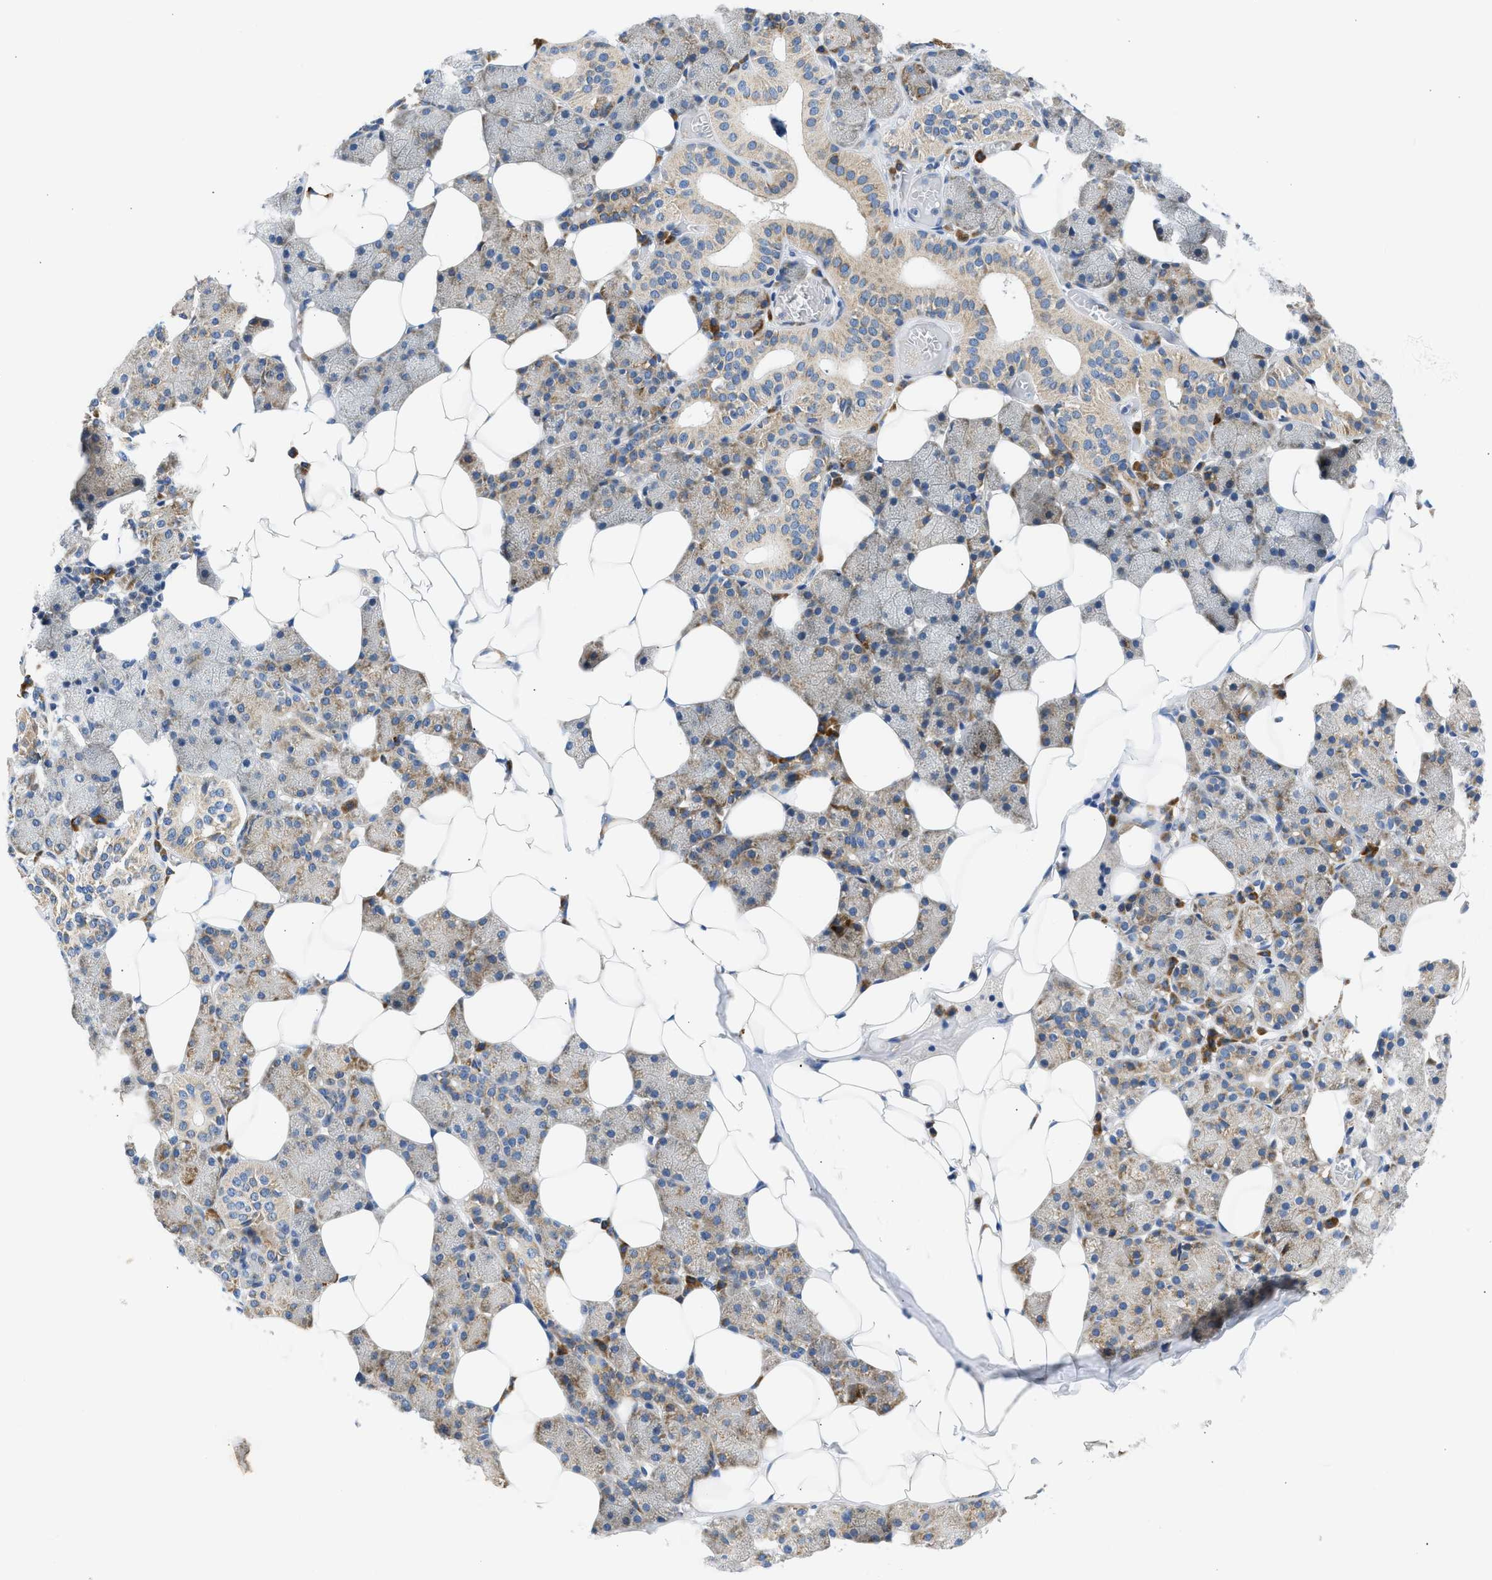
{"staining": {"intensity": "moderate", "quantity": "25%-75%", "location": "cytoplasmic/membranous"}, "tissue": "salivary gland", "cell_type": "Glandular cells", "image_type": "normal", "snomed": [{"axis": "morphology", "description": "Normal tissue, NOS"}, {"axis": "topography", "description": "Salivary gland"}], "caption": "This photomicrograph shows unremarkable salivary gland stained with immunohistochemistry (IHC) to label a protein in brown. The cytoplasmic/membranous of glandular cells show moderate positivity for the protein. Nuclei are counter-stained blue.", "gene": "CAMKK2", "patient": {"sex": "female", "age": 33}}